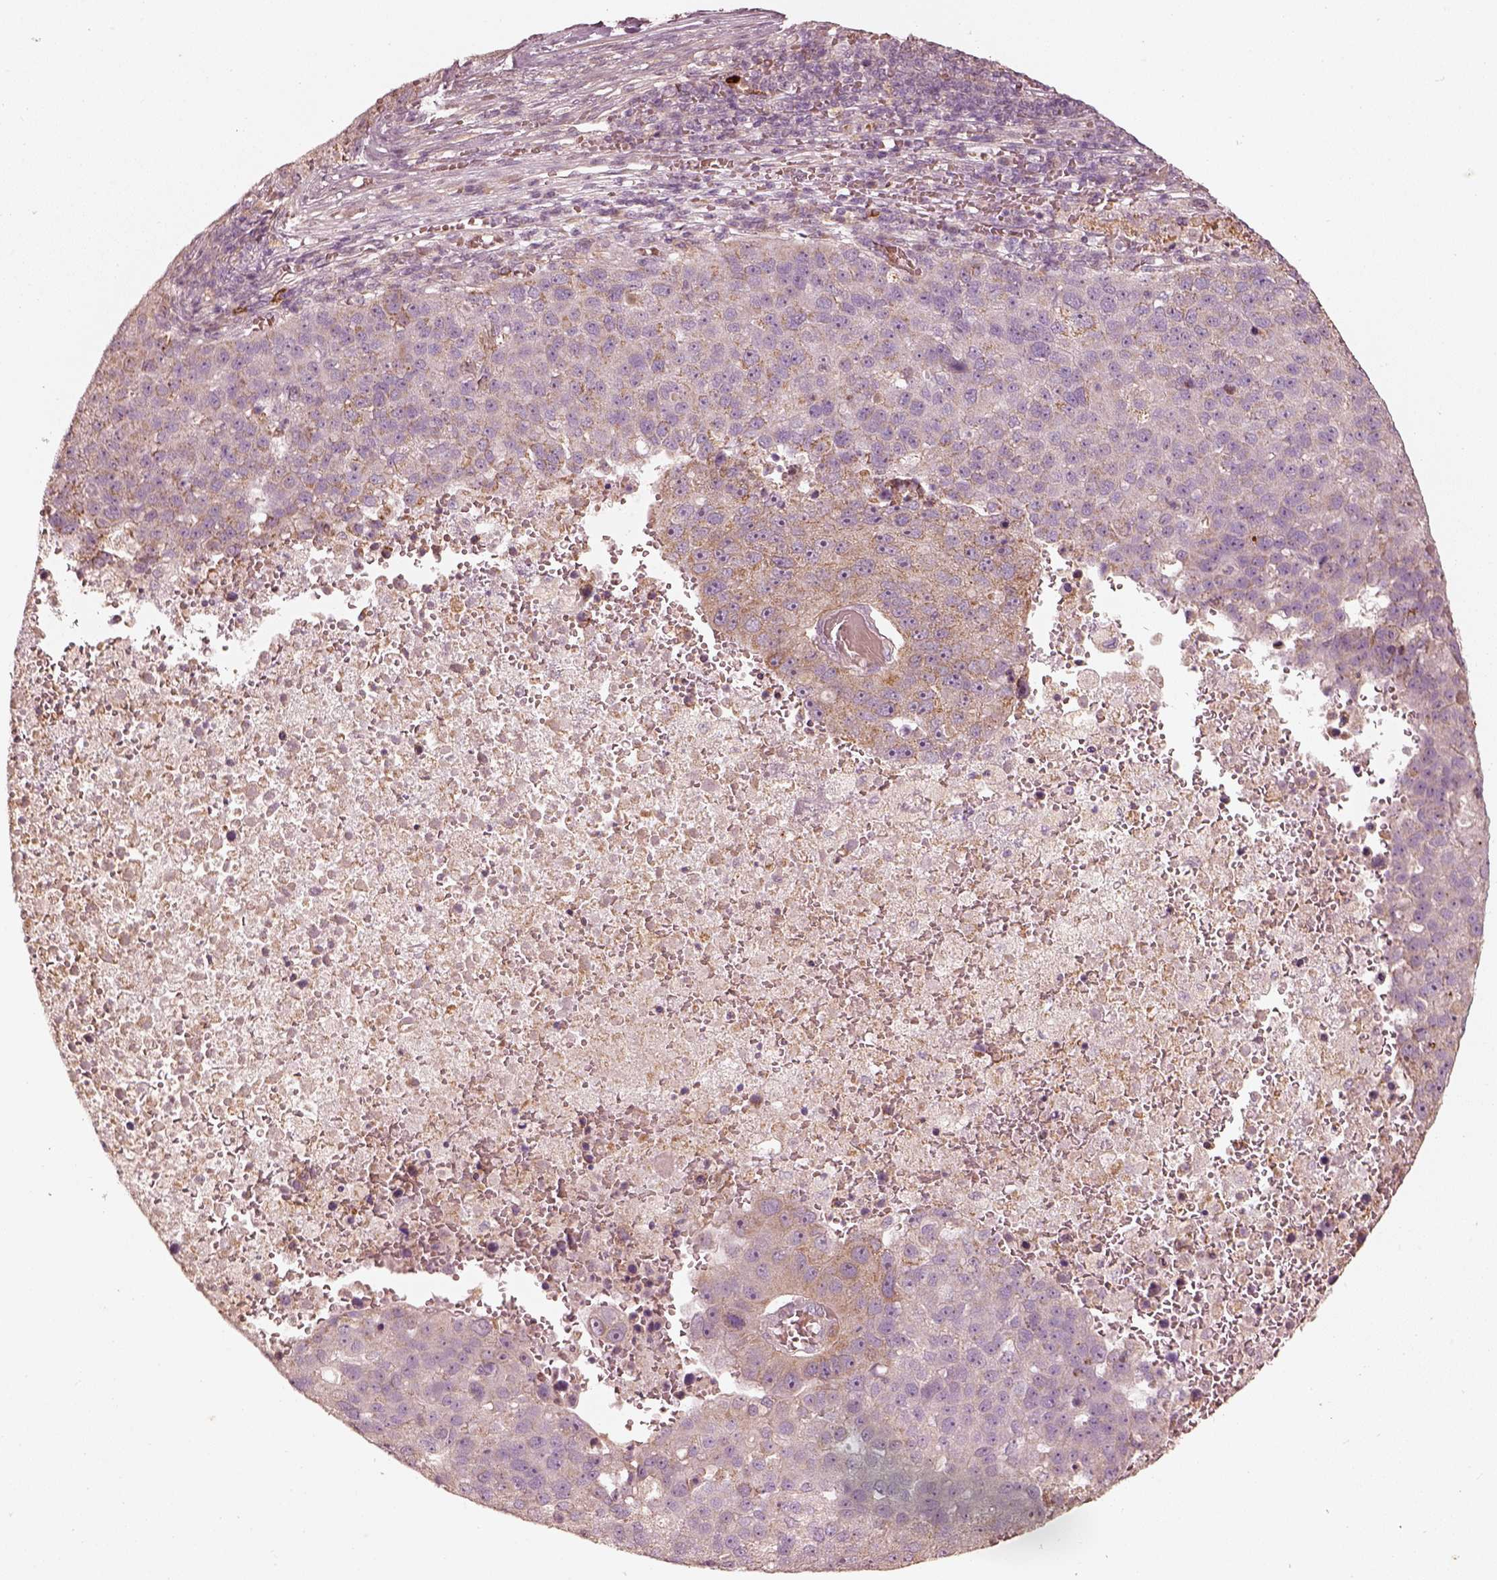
{"staining": {"intensity": "moderate", "quantity": "<25%", "location": "cytoplasmic/membranous"}, "tissue": "pancreatic cancer", "cell_type": "Tumor cells", "image_type": "cancer", "snomed": [{"axis": "morphology", "description": "Adenocarcinoma, NOS"}, {"axis": "topography", "description": "Pancreas"}], "caption": "The micrograph exhibits immunohistochemical staining of pancreatic cancer (adenocarcinoma). There is moderate cytoplasmic/membranous staining is appreciated in approximately <25% of tumor cells.", "gene": "WLS", "patient": {"sex": "female", "age": 61}}